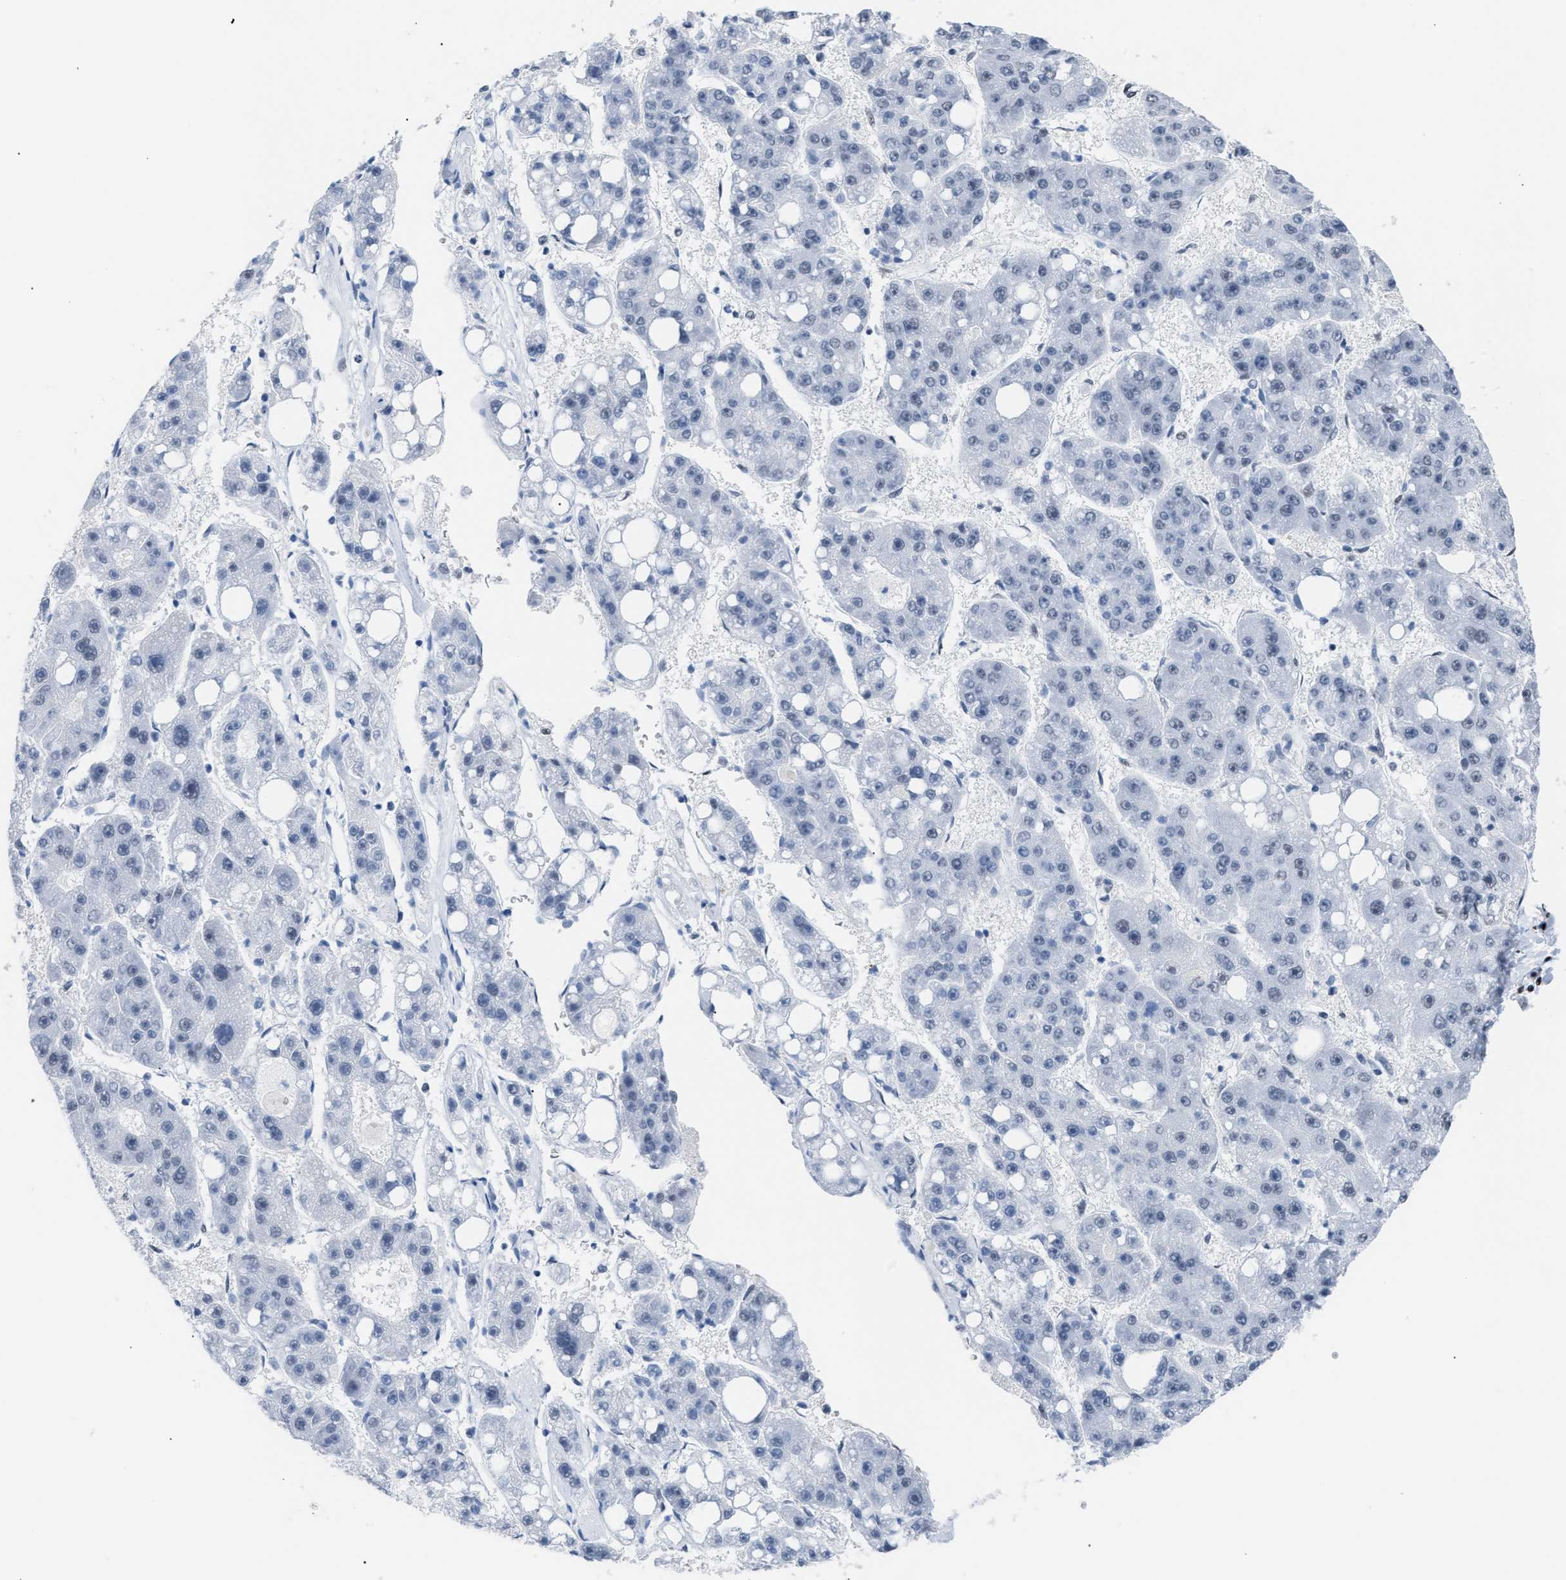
{"staining": {"intensity": "negative", "quantity": "none", "location": "none"}, "tissue": "liver cancer", "cell_type": "Tumor cells", "image_type": "cancer", "snomed": [{"axis": "morphology", "description": "Carcinoma, Hepatocellular, NOS"}, {"axis": "topography", "description": "Liver"}], "caption": "High power microscopy micrograph of an immunohistochemistry histopathology image of liver cancer, revealing no significant positivity in tumor cells. The staining is performed using DAB brown chromogen with nuclei counter-stained in using hematoxylin.", "gene": "CCAR2", "patient": {"sex": "female", "age": 61}}